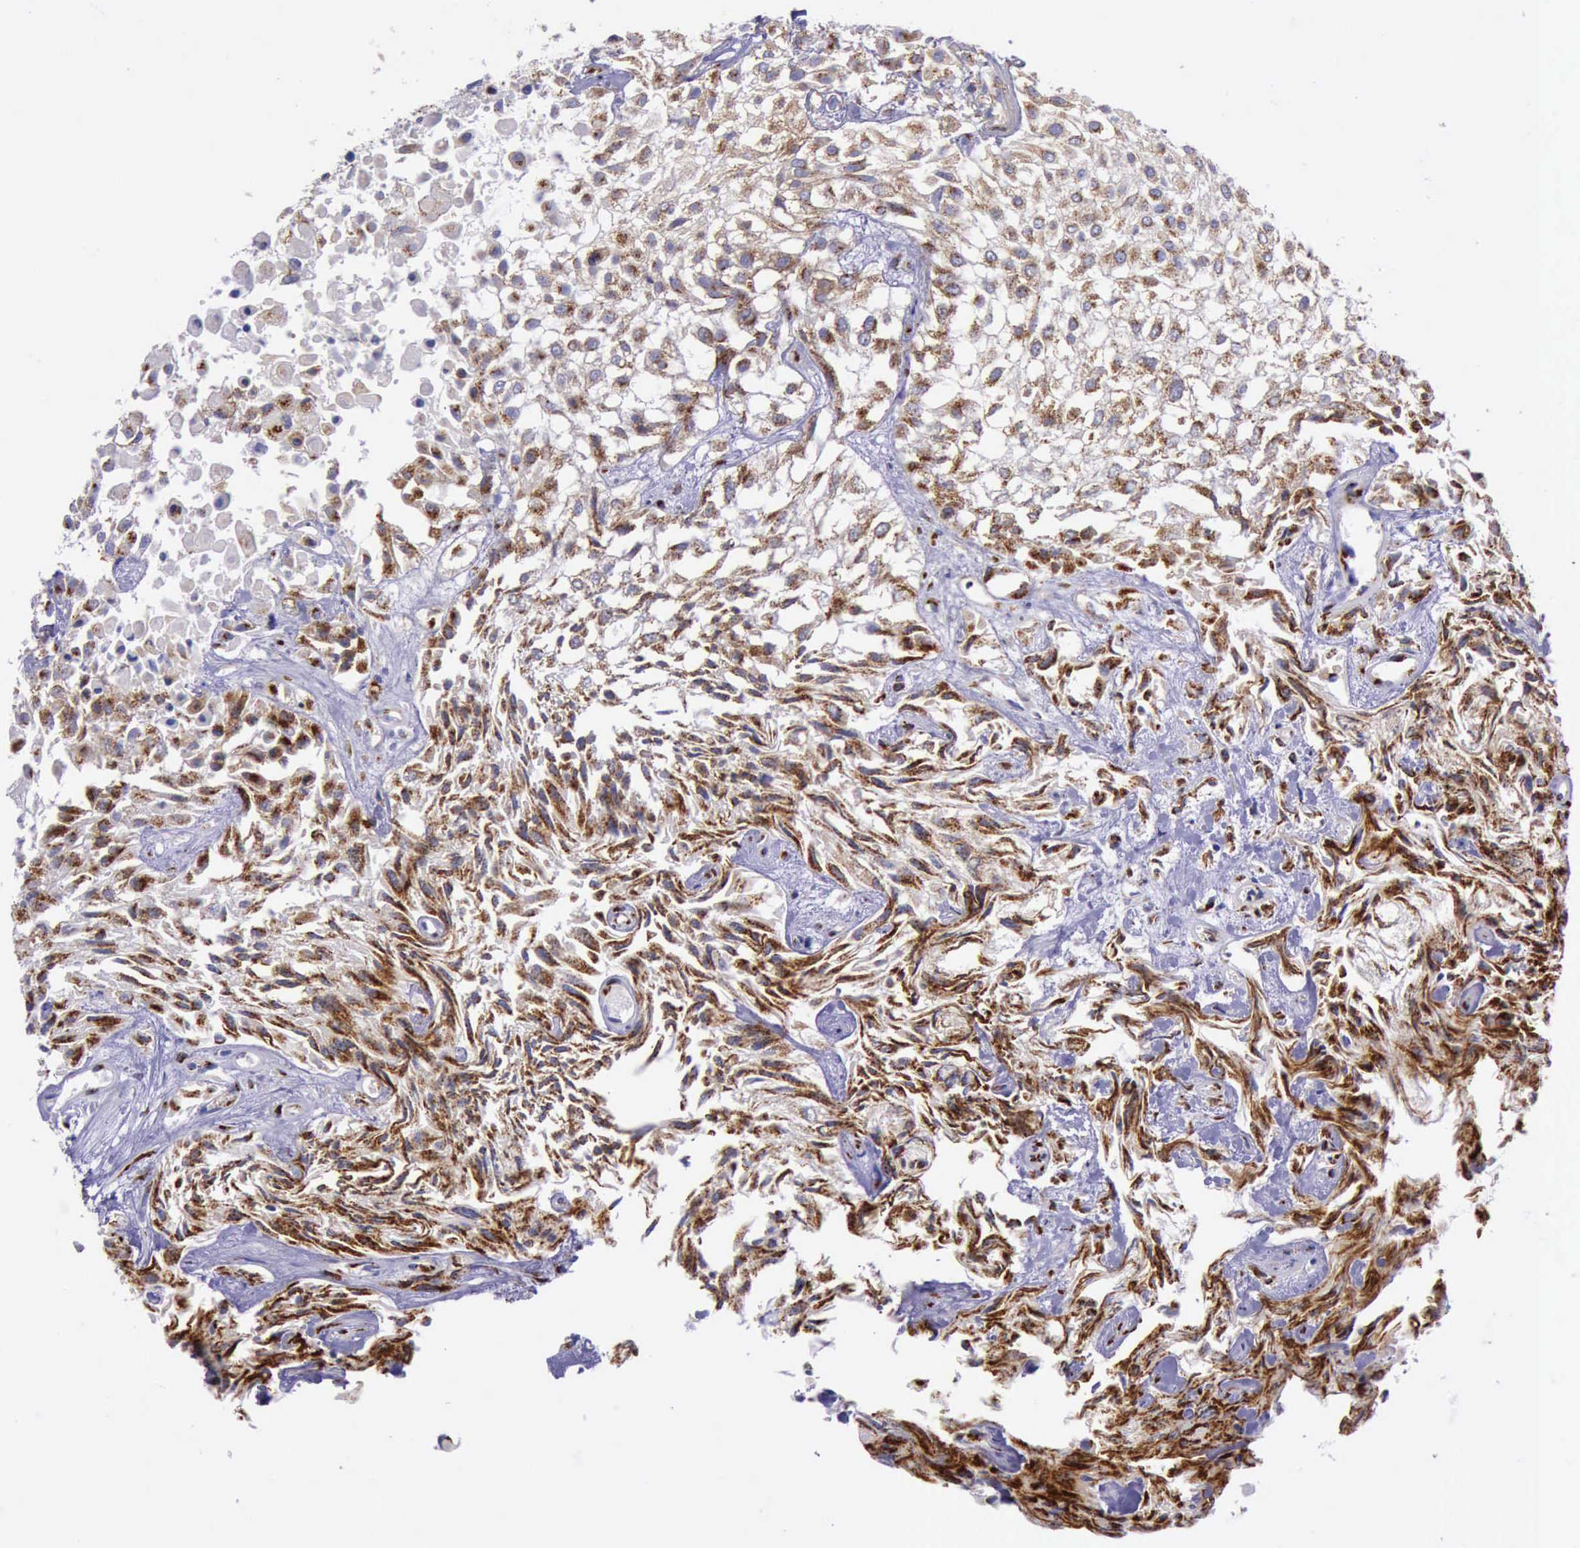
{"staining": {"intensity": "strong", "quantity": ">75%", "location": "cytoplasmic/membranous"}, "tissue": "urothelial cancer", "cell_type": "Tumor cells", "image_type": "cancer", "snomed": [{"axis": "morphology", "description": "Urothelial carcinoma, High grade"}, {"axis": "topography", "description": "Urinary bladder"}], "caption": "Protein staining exhibits strong cytoplasmic/membranous positivity in about >75% of tumor cells in urothelial cancer.", "gene": "GOLGA5", "patient": {"sex": "male", "age": 56}}